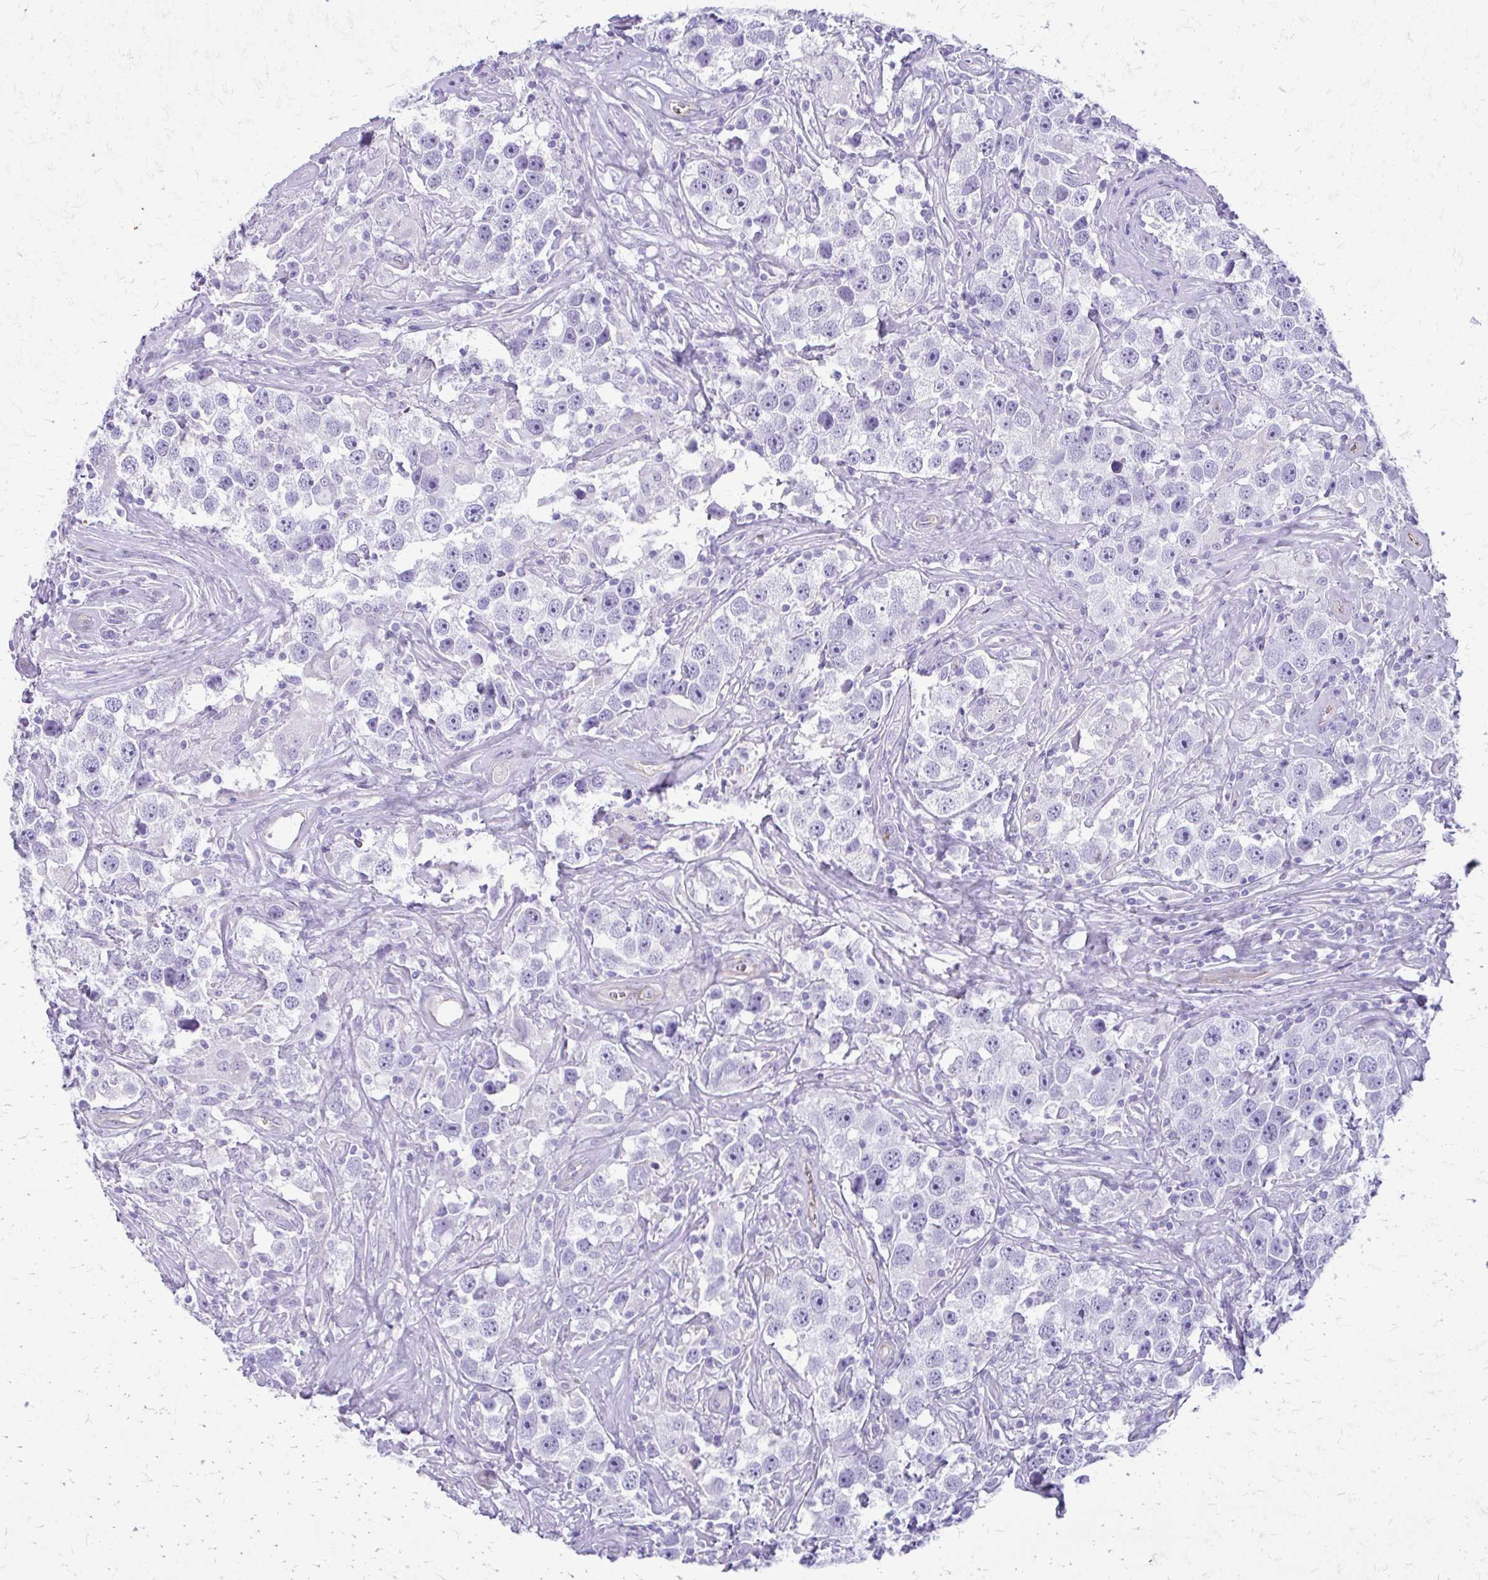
{"staining": {"intensity": "negative", "quantity": "none", "location": "none"}, "tissue": "testis cancer", "cell_type": "Tumor cells", "image_type": "cancer", "snomed": [{"axis": "morphology", "description": "Seminoma, NOS"}, {"axis": "topography", "description": "Testis"}], "caption": "DAB immunohistochemical staining of testis seminoma demonstrates no significant expression in tumor cells. (Stains: DAB (3,3'-diaminobenzidine) immunohistochemistry with hematoxylin counter stain, Microscopy: brightfield microscopy at high magnification).", "gene": "TPSG1", "patient": {"sex": "male", "age": 49}}